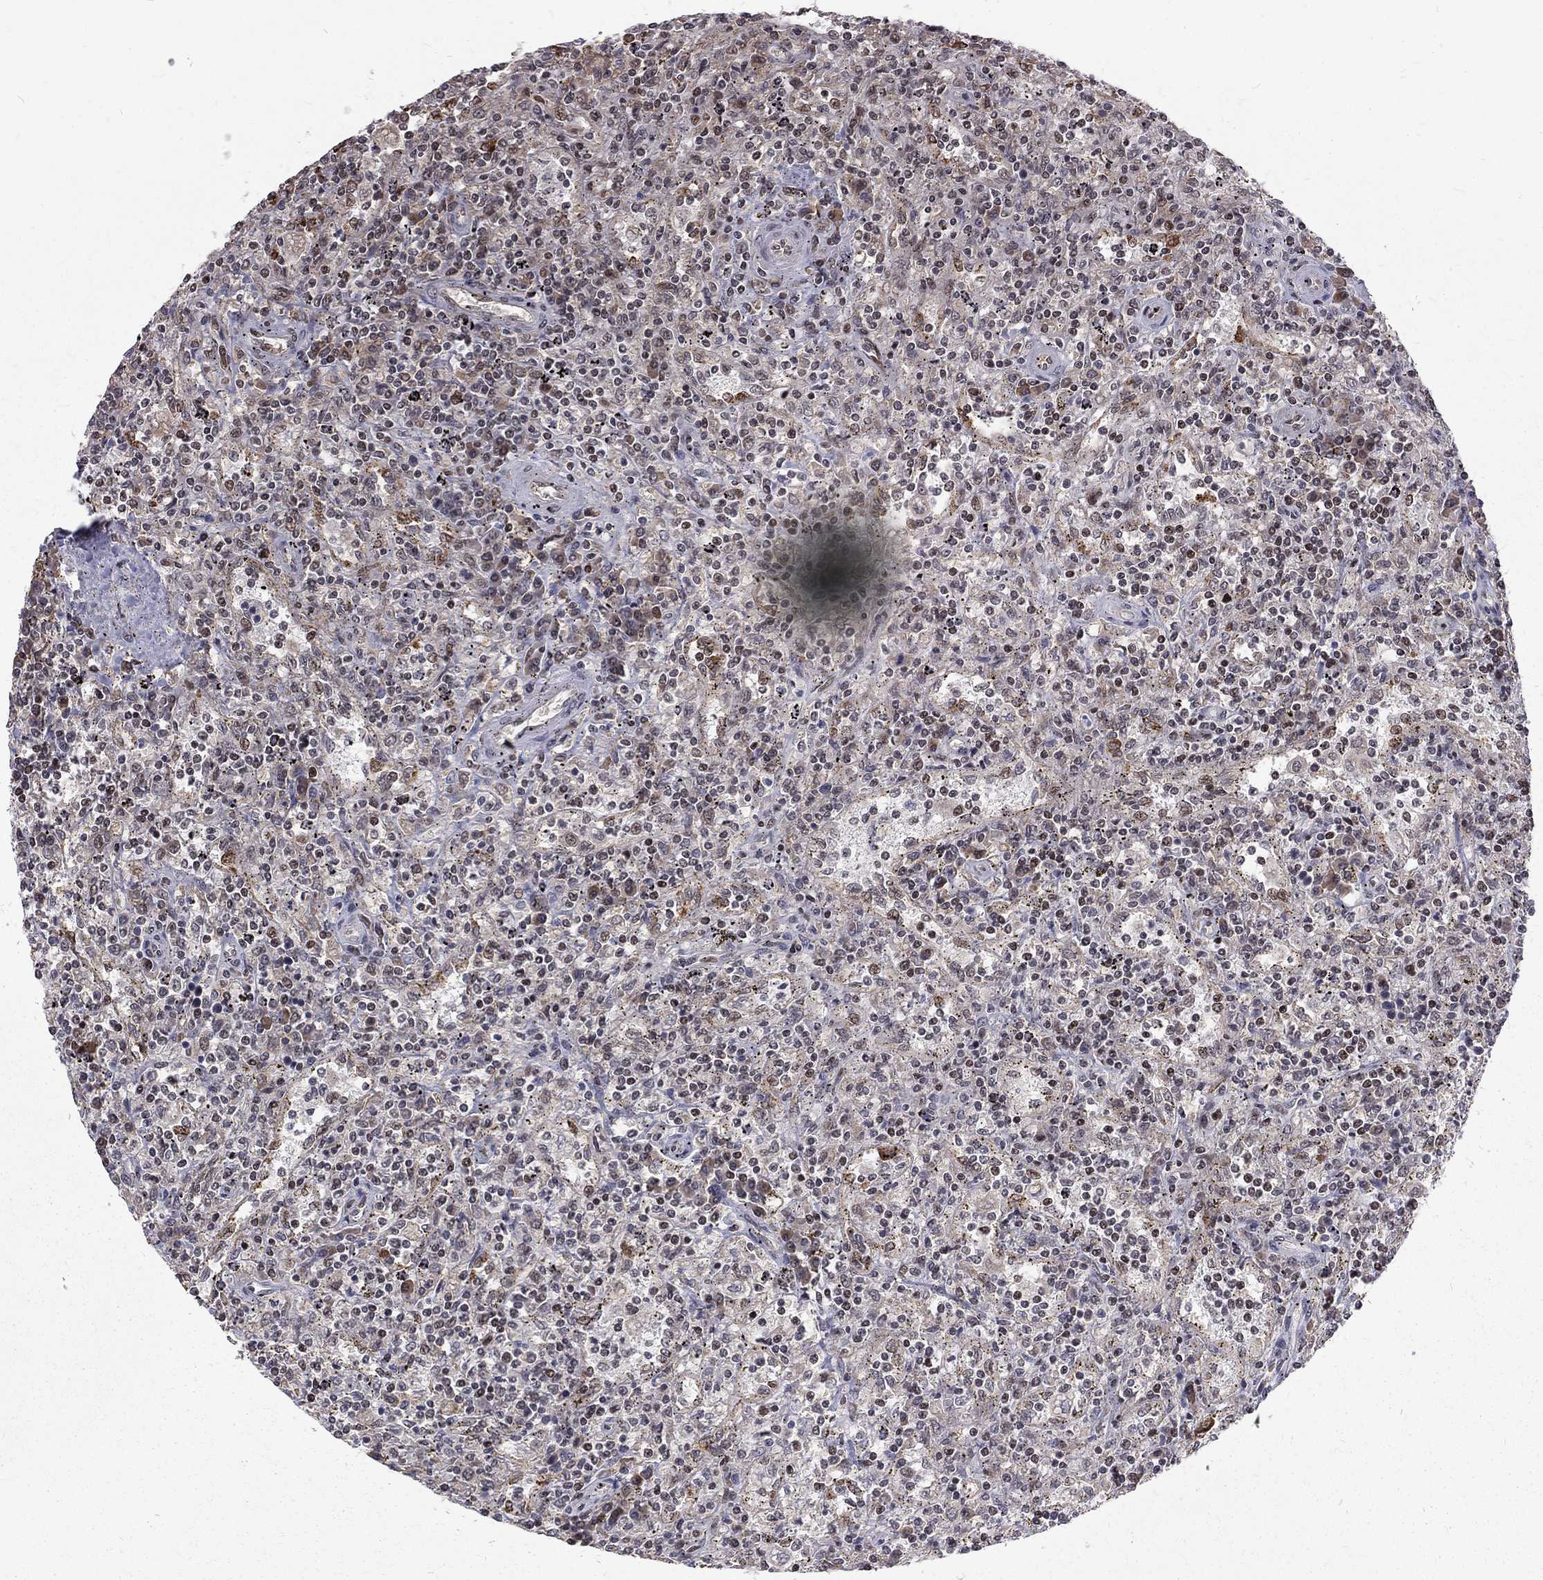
{"staining": {"intensity": "negative", "quantity": "none", "location": "none"}, "tissue": "lymphoma", "cell_type": "Tumor cells", "image_type": "cancer", "snomed": [{"axis": "morphology", "description": "Malignant lymphoma, non-Hodgkin's type, Low grade"}, {"axis": "topography", "description": "Spleen"}], "caption": "A micrograph of lymphoma stained for a protein demonstrates no brown staining in tumor cells. (Stains: DAB (3,3'-diaminobenzidine) IHC with hematoxylin counter stain, Microscopy: brightfield microscopy at high magnification).", "gene": "TCEAL1", "patient": {"sex": "male", "age": 62}}